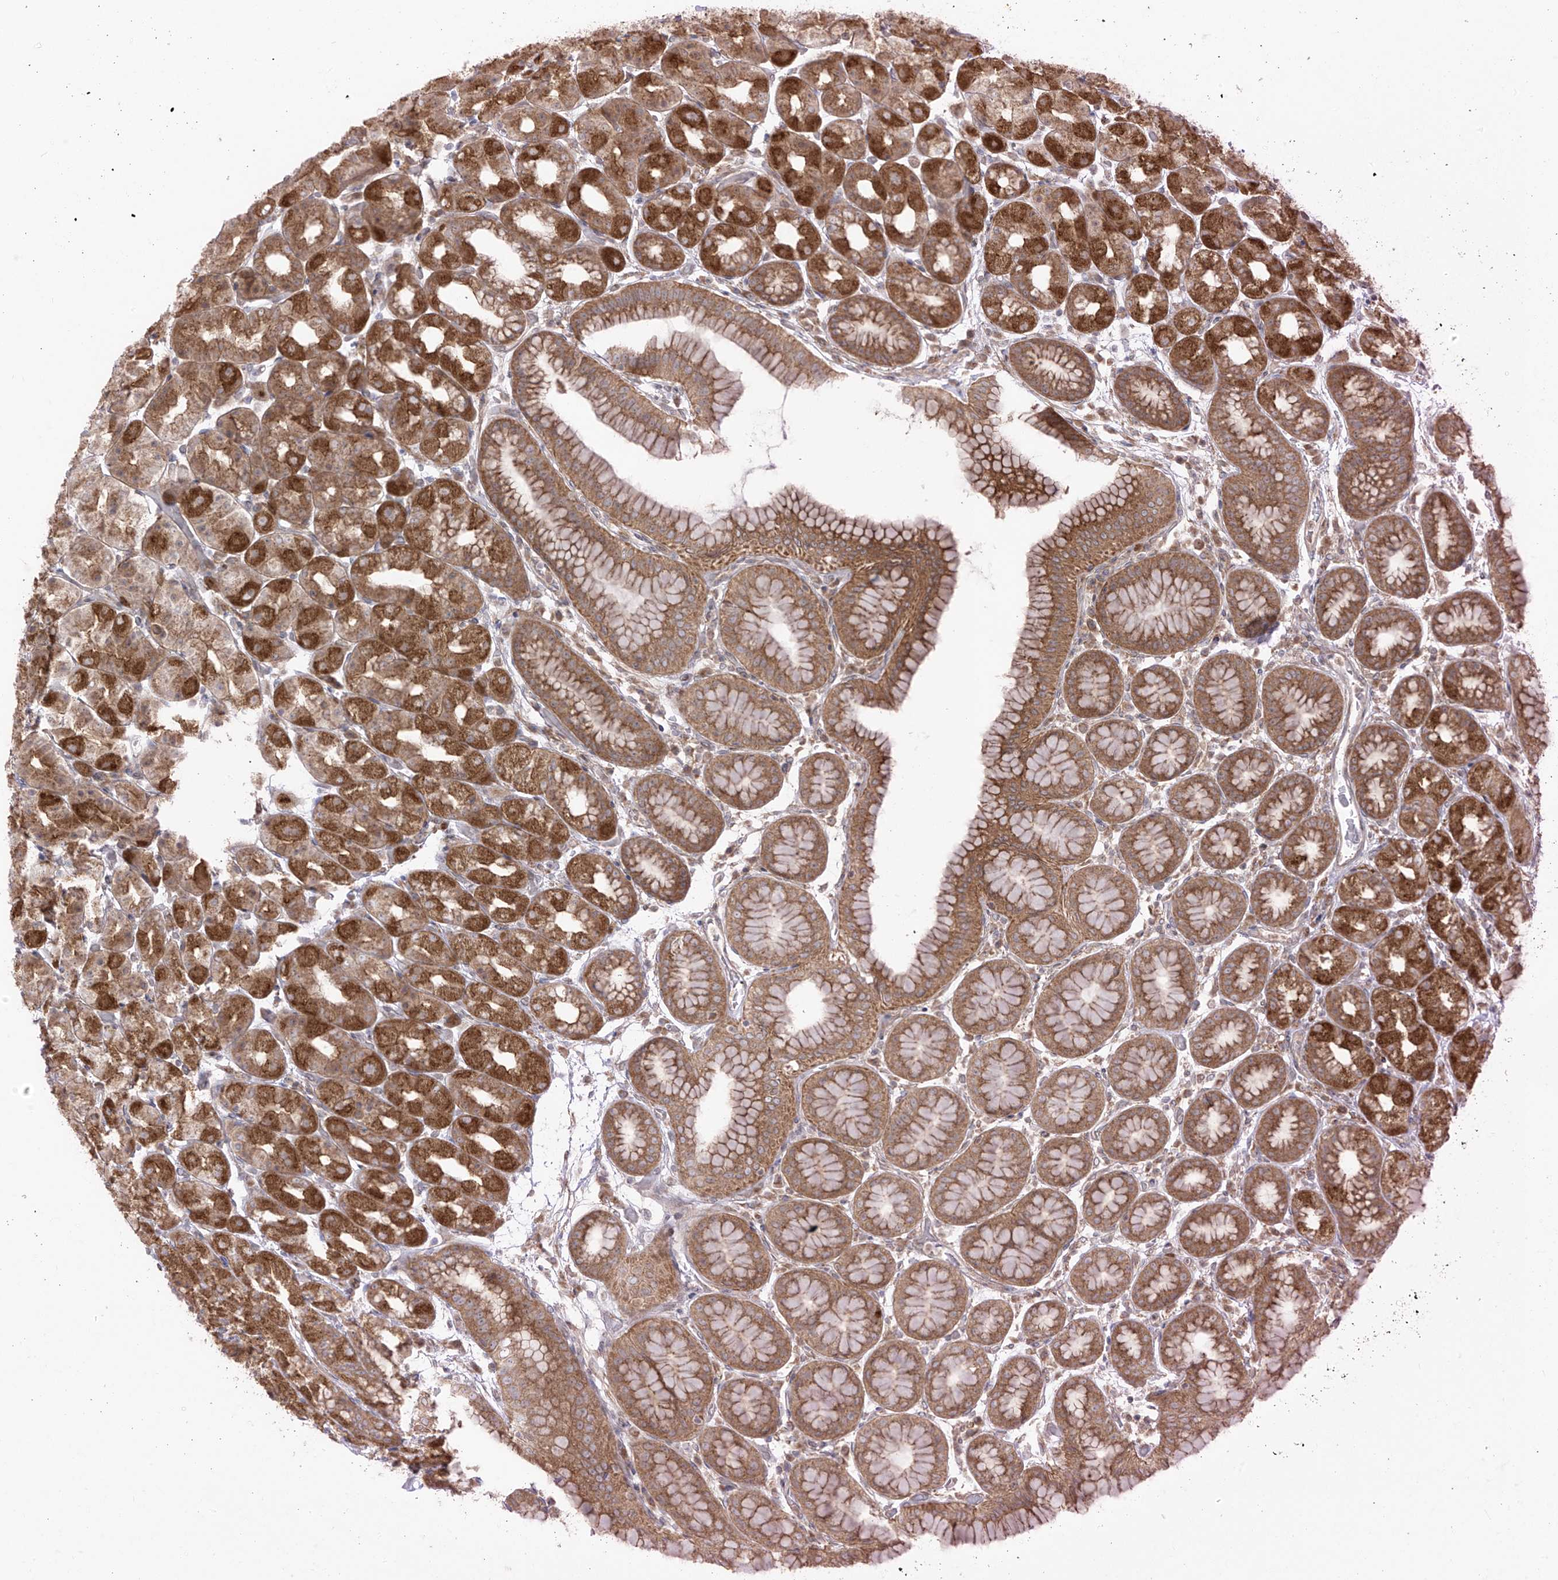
{"staining": {"intensity": "strong", "quantity": ">75%", "location": "cytoplasmic/membranous"}, "tissue": "stomach", "cell_type": "Glandular cells", "image_type": "normal", "snomed": [{"axis": "morphology", "description": "Normal tissue, NOS"}, {"axis": "topography", "description": "Stomach, upper"}], "caption": "Protein expression analysis of benign stomach demonstrates strong cytoplasmic/membranous expression in approximately >75% of glandular cells.", "gene": "PDE11A", "patient": {"sex": "male", "age": 68}}